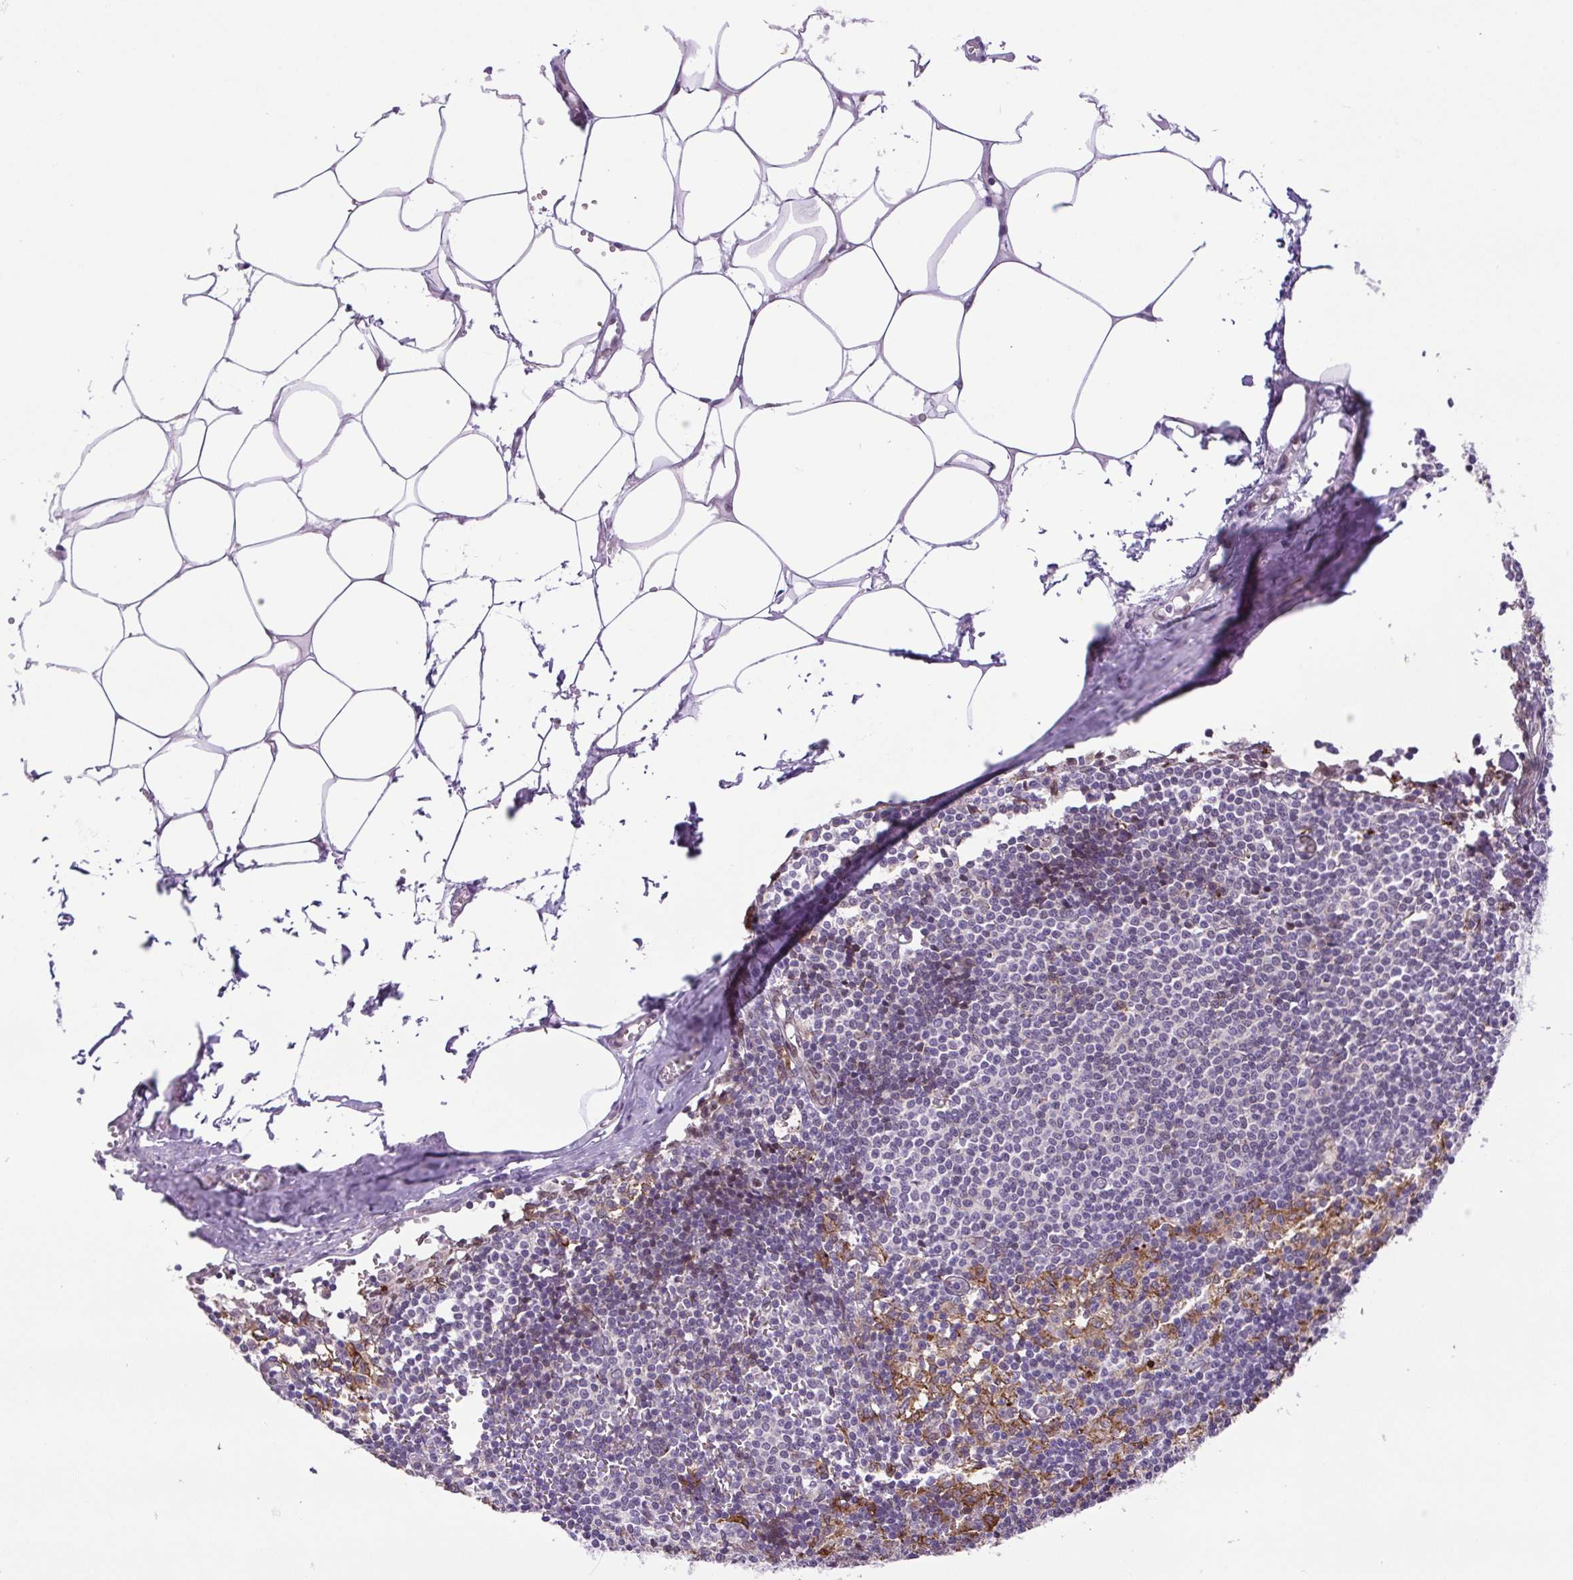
{"staining": {"intensity": "moderate", "quantity": "<25%", "location": "cytoplasmic/membranous,nuclear"}, "tissue": "lymph node", "cell_type": "Germinal center cells", "image_type": "normal", "snomed": [{"axis": "morphology", "description": "Normal tissue, NOS"}, {"axis": "topography", "description": "Lymph node"}], "caption": "Benign lymph node demonstrates moderate cytoplasmic/membranous,nuclear expression in about <25% of germinal center cells, visualized by immunohistochemistry. The protein of interest is stained brown, and the nuclei are stained in blue (DAB (3,3'-diaminobenzidine) IHC with brightfield microscopy, high magnification).", "gene": "ERG", "patient": {"sex": "female", "age": 69}}